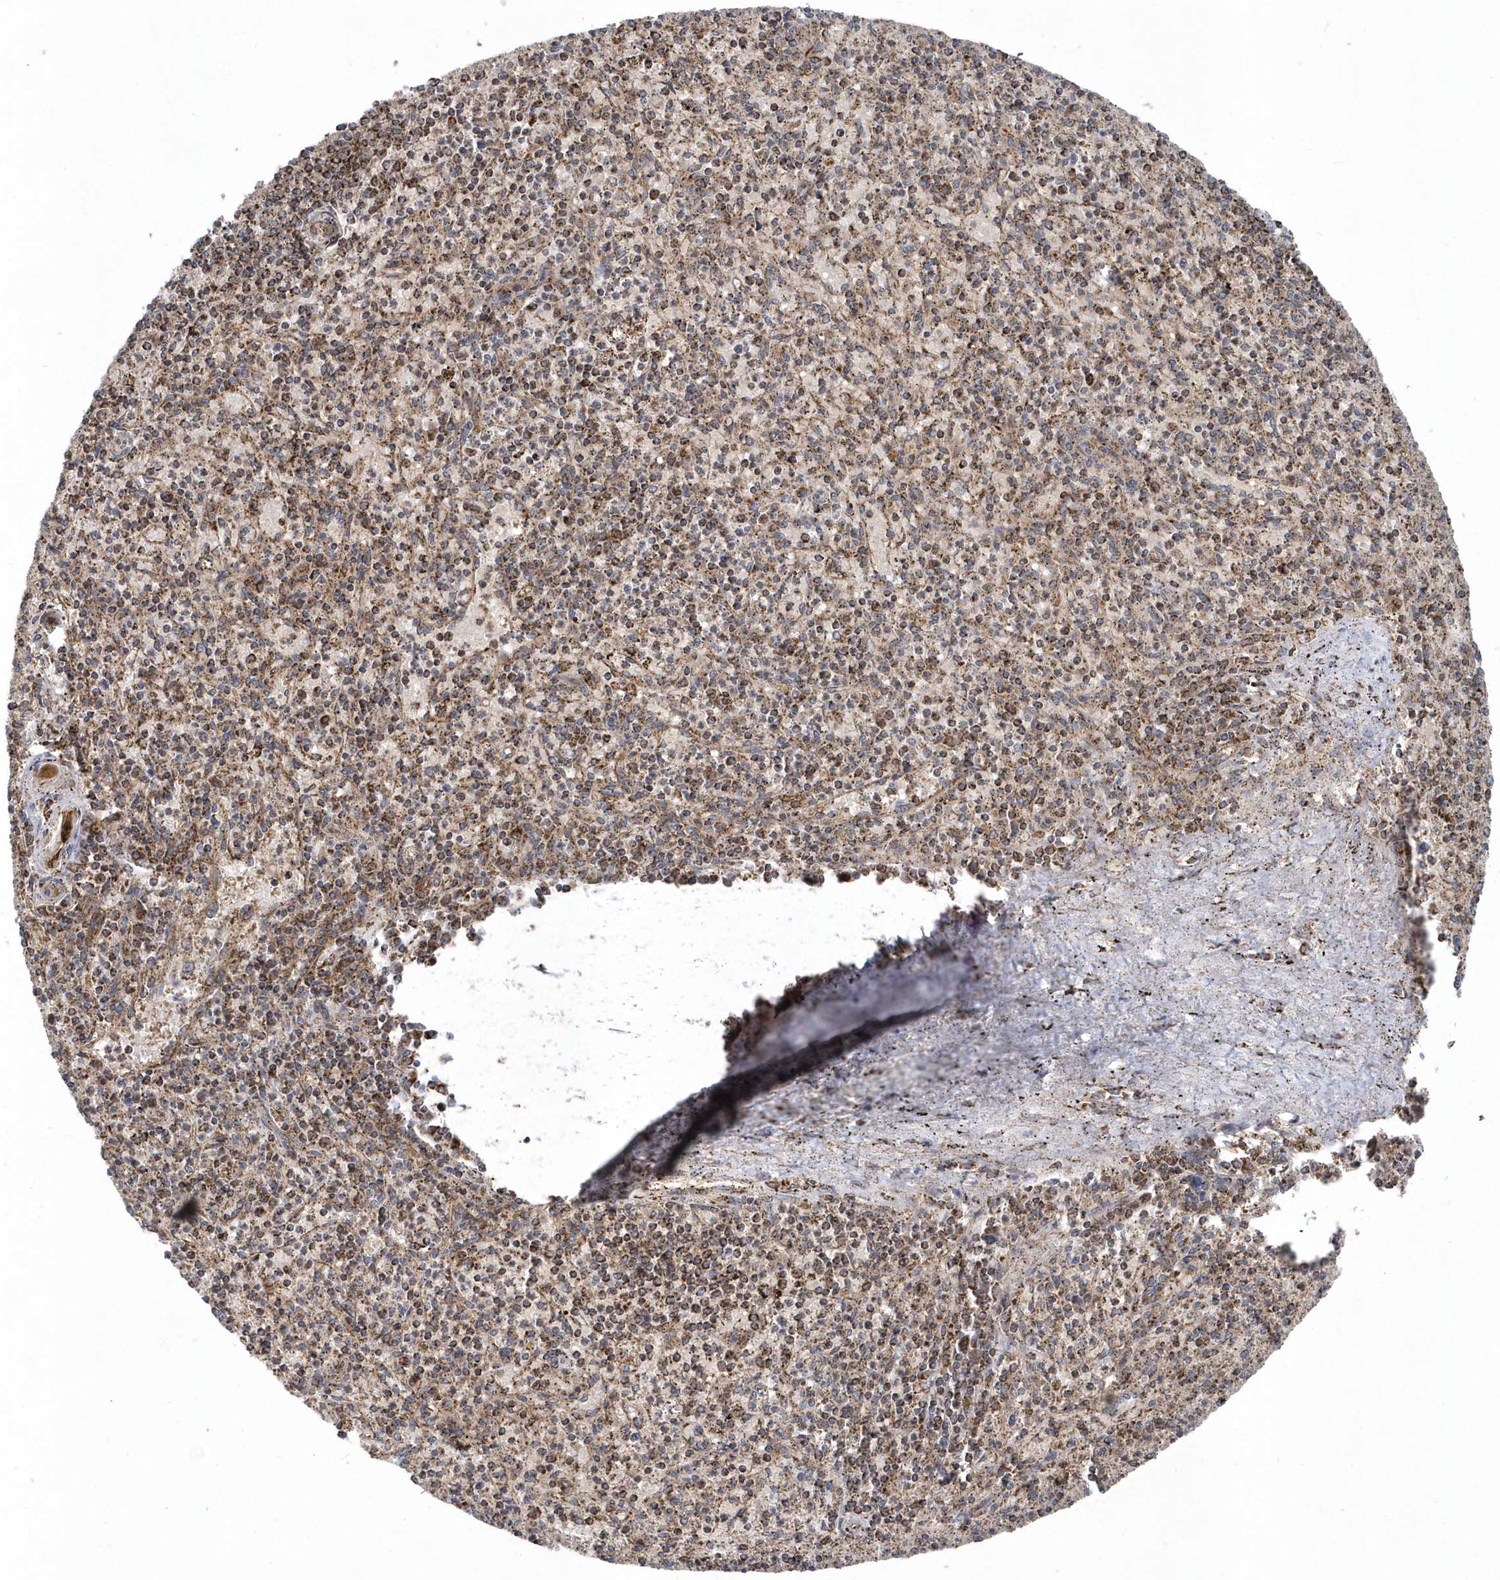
{"staining": {"intensity": "moderate", "quantity": "25%-75%", "location": "cytoplasmic/membranous"}, "tissue": "spleen", "cell_type": "Cells in red pulp", "image_type": "normal", "snomed": [{"axis": "morphology", "description": "Normal tissue, NOS"}, {"axis": "topography", "description": "Spleen"}], "caption": "DAB (3,3'-diaminobenzidine) immunohistochemical staining of normal human spleen reveals moderate cytoplasmic/membranous protein expression in approximately 25%-75% of cells in red pulp. The protein of interest is shown in brown color, while the nuclei are stained blue.", "gene": "PPP1R7", "patient": {"sex": "male", "age": 72}}